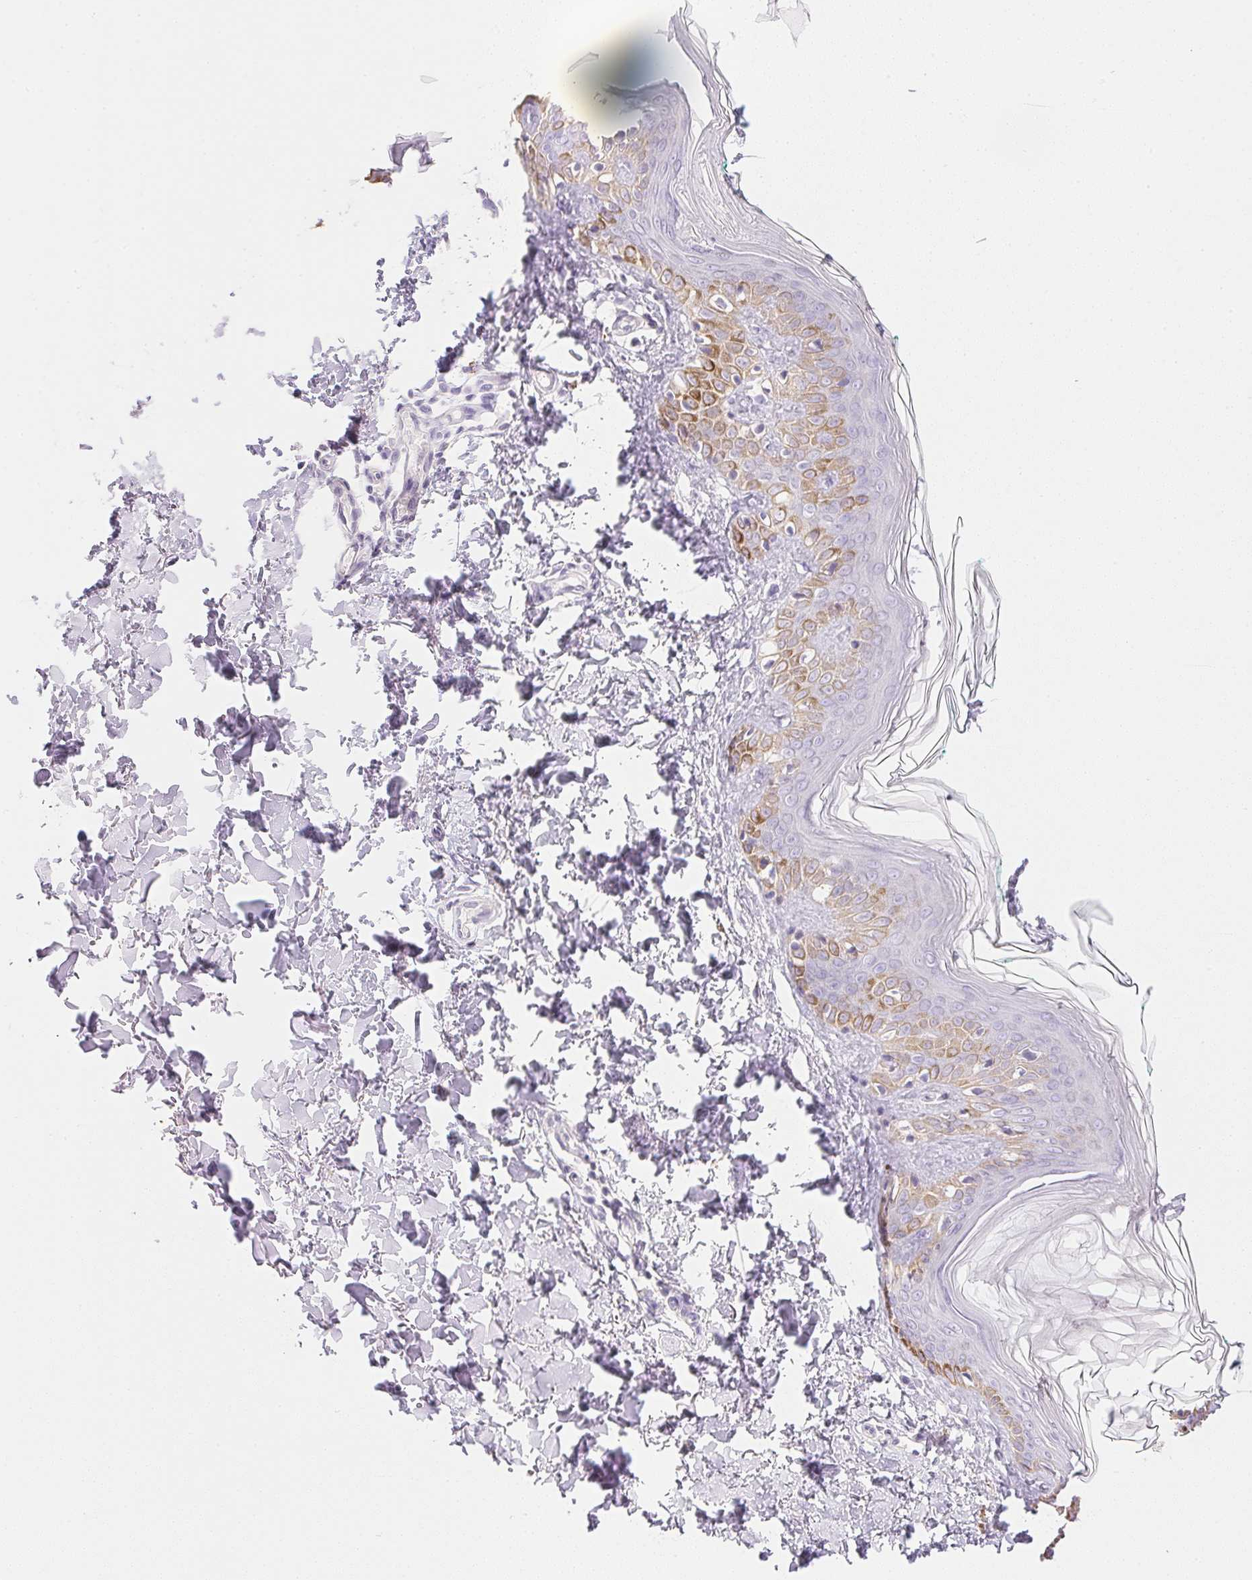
{"staining": {"intensity": "negative", "quantity": "none", "location": "none"}, "tissue": "skin", "cell_type": "Fibroblasts", "image_type": "normal", "snomed": [{"axis": "morphology", "description": "Normal tissue, NOS"}, {"axis": "topography", "description": "Skin"}, {"axis": "topography", "description": "Peripheral nerve tissue"}], "caption": "An image of human skin is negative for staining in fibroblasts. (DAB (3,3'-diaminobenzidine) immunohistochemistry (IHC) visualized using brightfield microscopy, high magnification).", "gene": "KCNE2", "patient": {"sex": "female", "age": 45}}